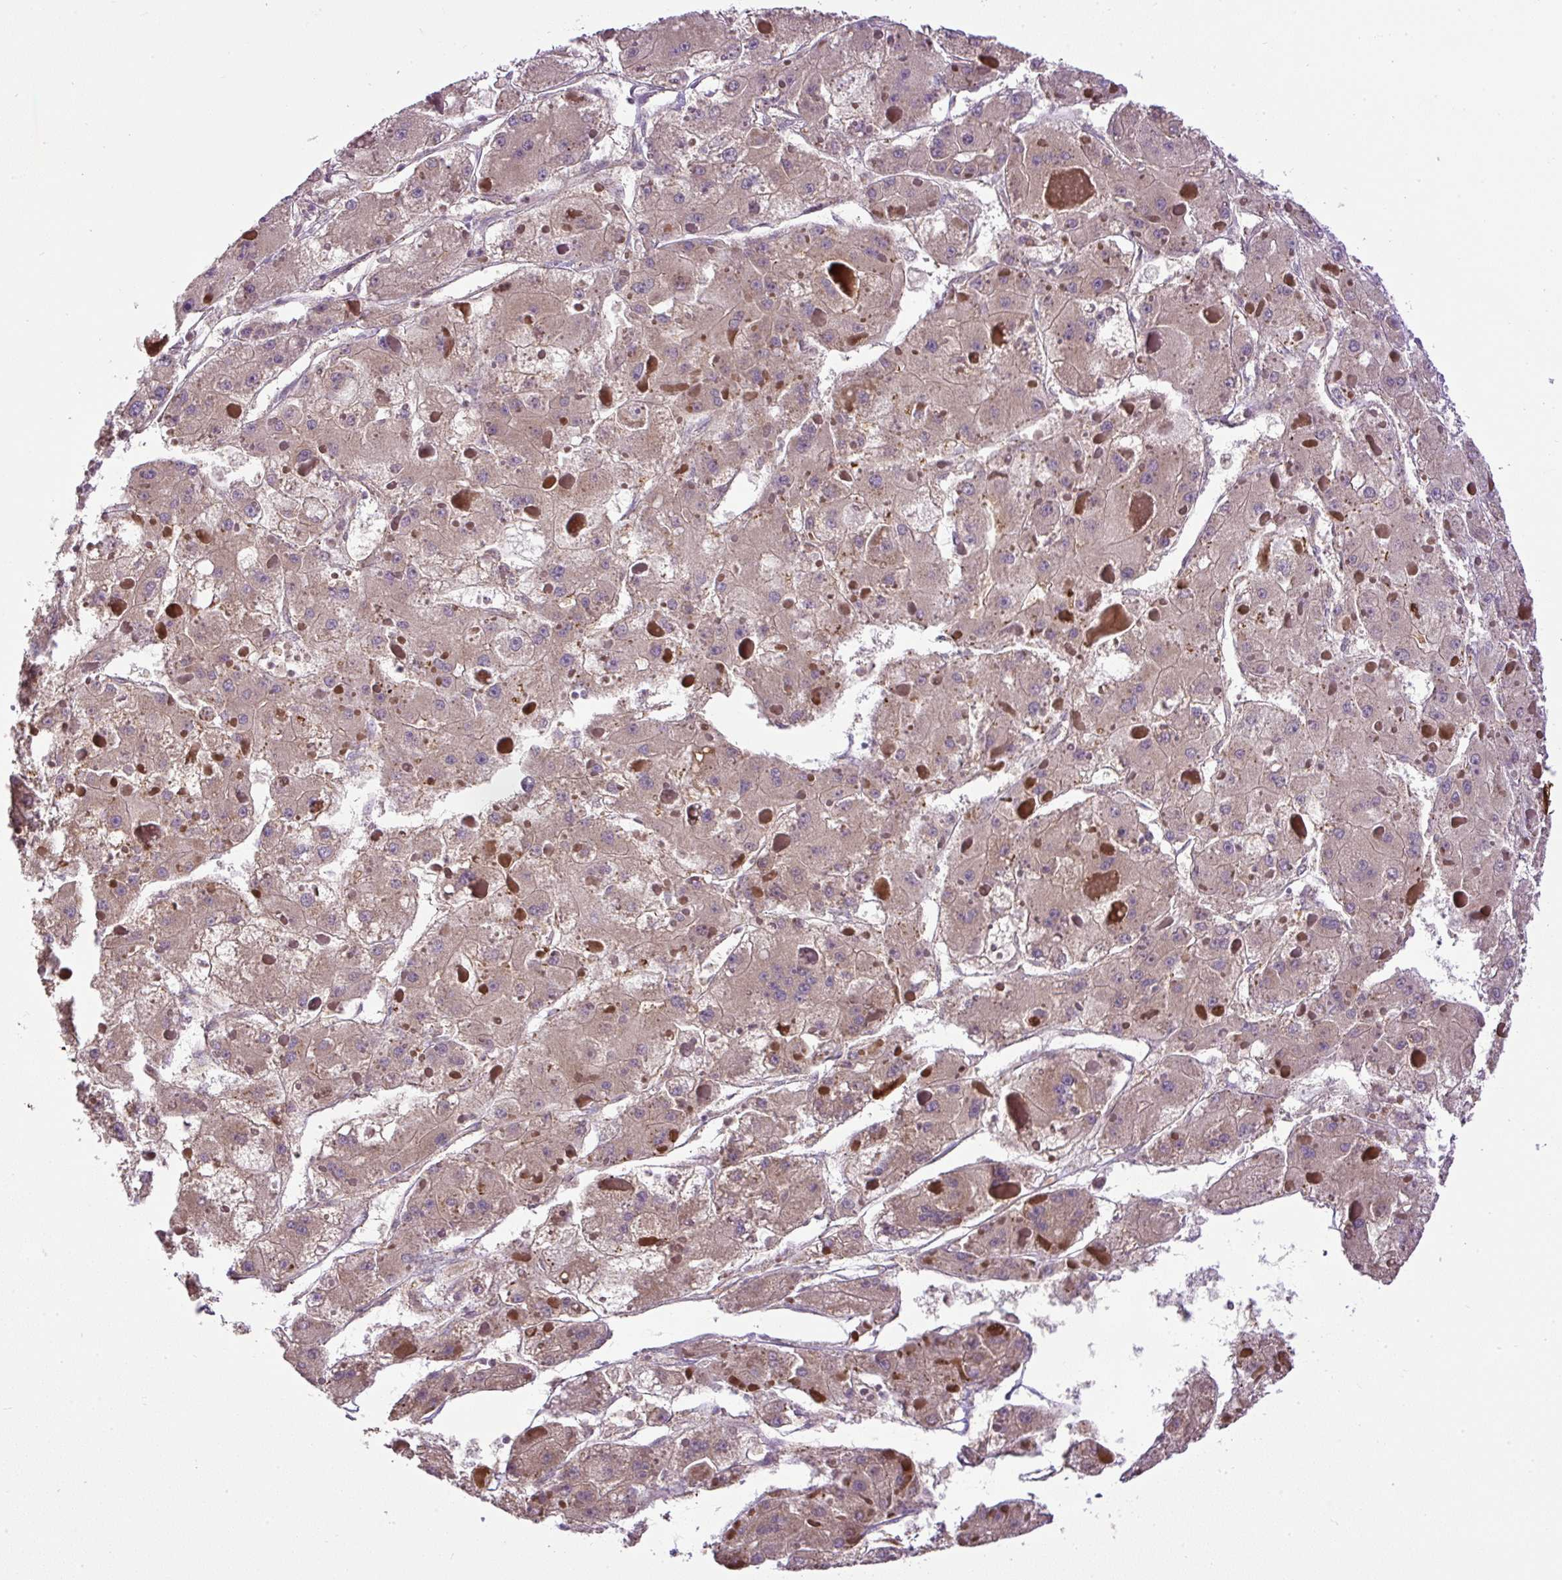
{"staining": {"intensity": "moderate", "quantity": ">75%", "location": "cytoplasmic/membranous"}, "tissue": "liver cancer", "cell_type": "Tumor cells", "image_type": "cancer", "snomed": [{"axis": "morphology", "description": "Carcinoma, Hepatocellular, NOS"}, {"axis": "topography", "description": "Liver"}], "caption": "An immunohistochemistry micrograph of neoplastic tissue is shown. Protein staining in brown shows moderate cytoplasmic/membranous positivity in liver cancer within tumor cells.", "gene": "ZNF547", "patient": {"sex": "female", "age": 73}}